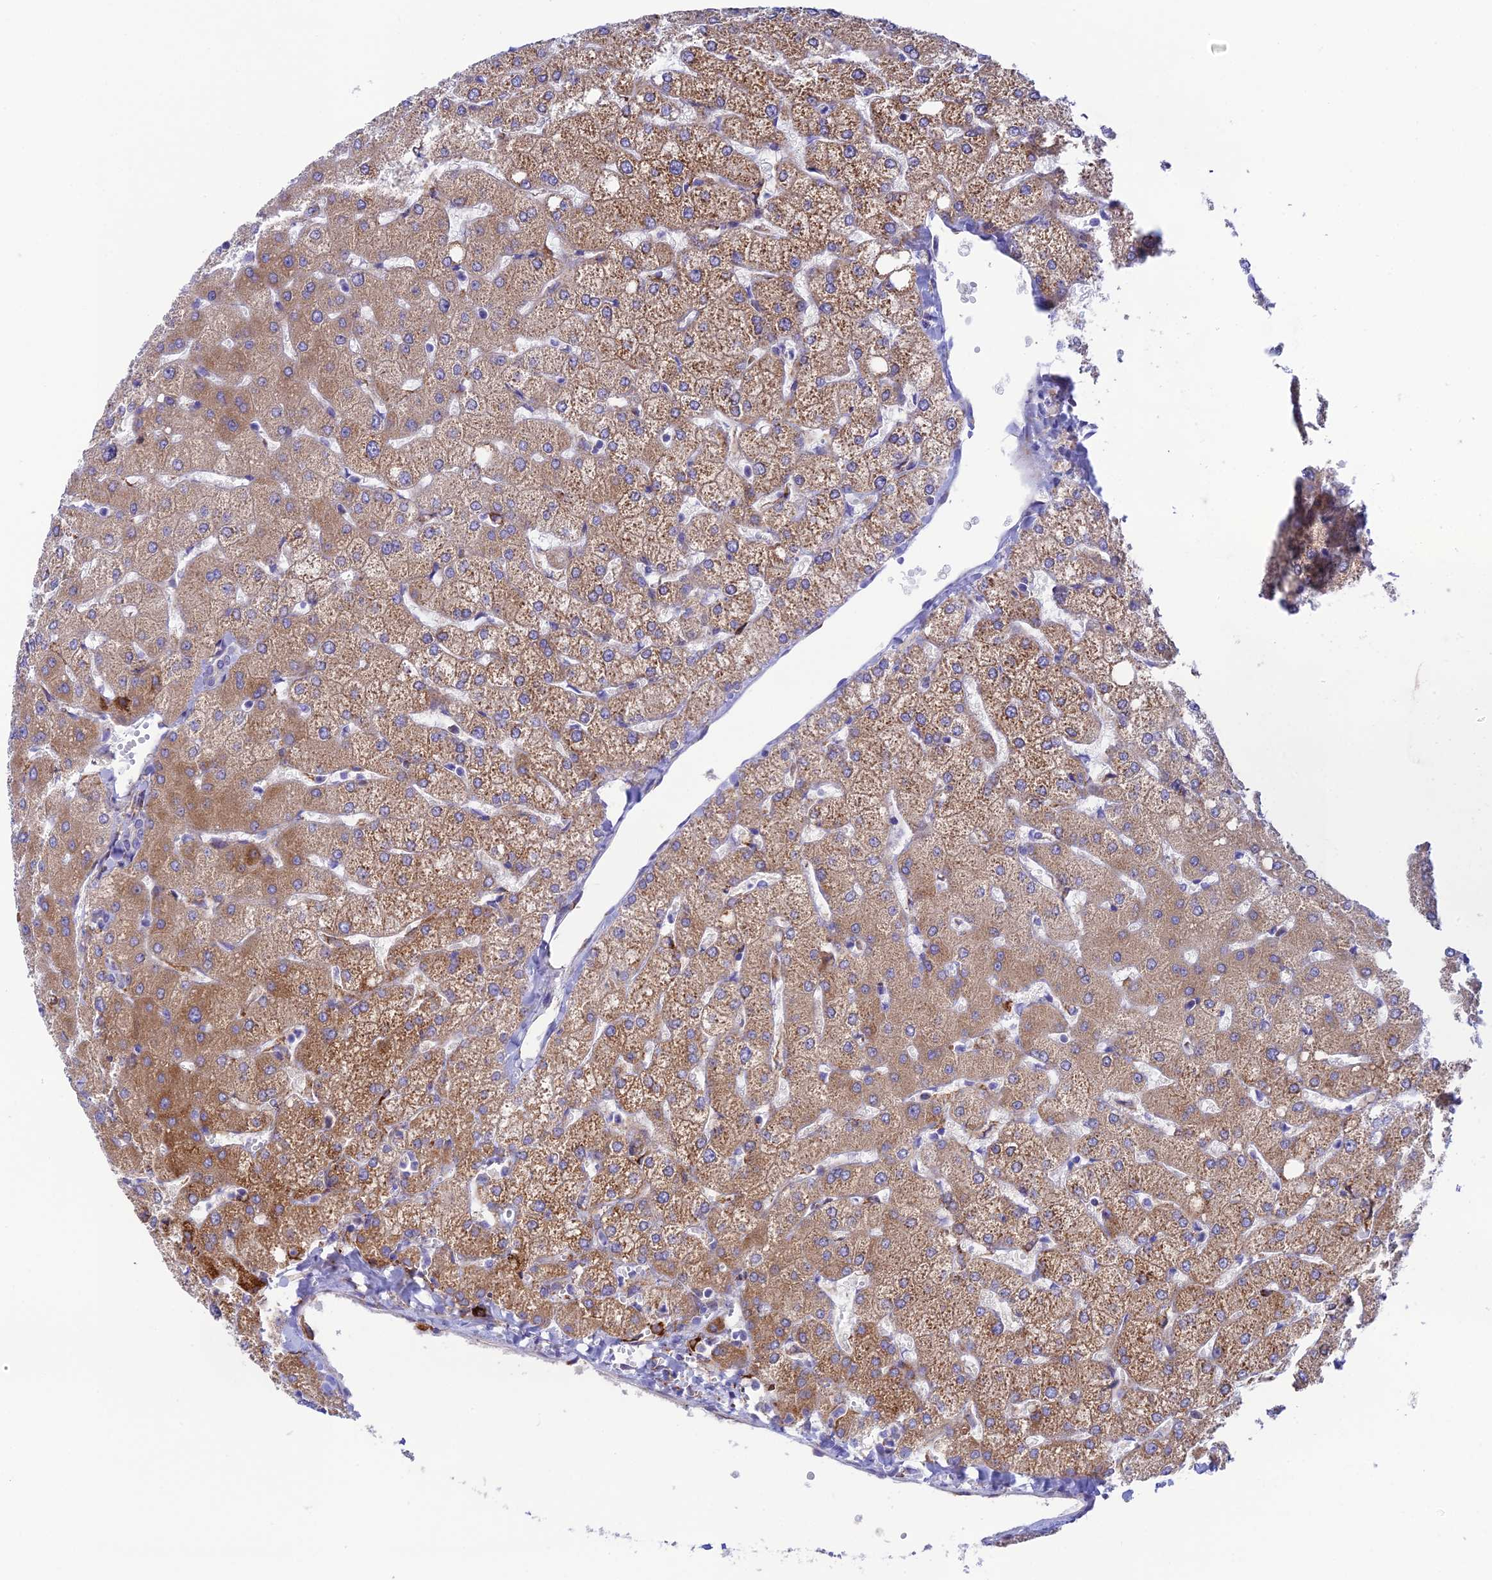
{"staining": {"intensity": "negative", "quantity": "none", "location": "none"}, "tissue": "liver", "cell_type": "Cholangiocytes", "image_type": "normal", "snomed": [{"axis": "morphology", "description": "Normal tissue, NOS"}, {"axis": "topography", "description": "Liver"}], "caption": "DAB immunohistochemical staining of benign liver exhibits no significant positivity in cholangiocytes. (Brightfield microscopy of DAB (3,3'-diaminobenzidine) immunohistochemistry at high magnification).", "gene": "TUBGCP6", "patient": {"sex": "female", "age": 54}}